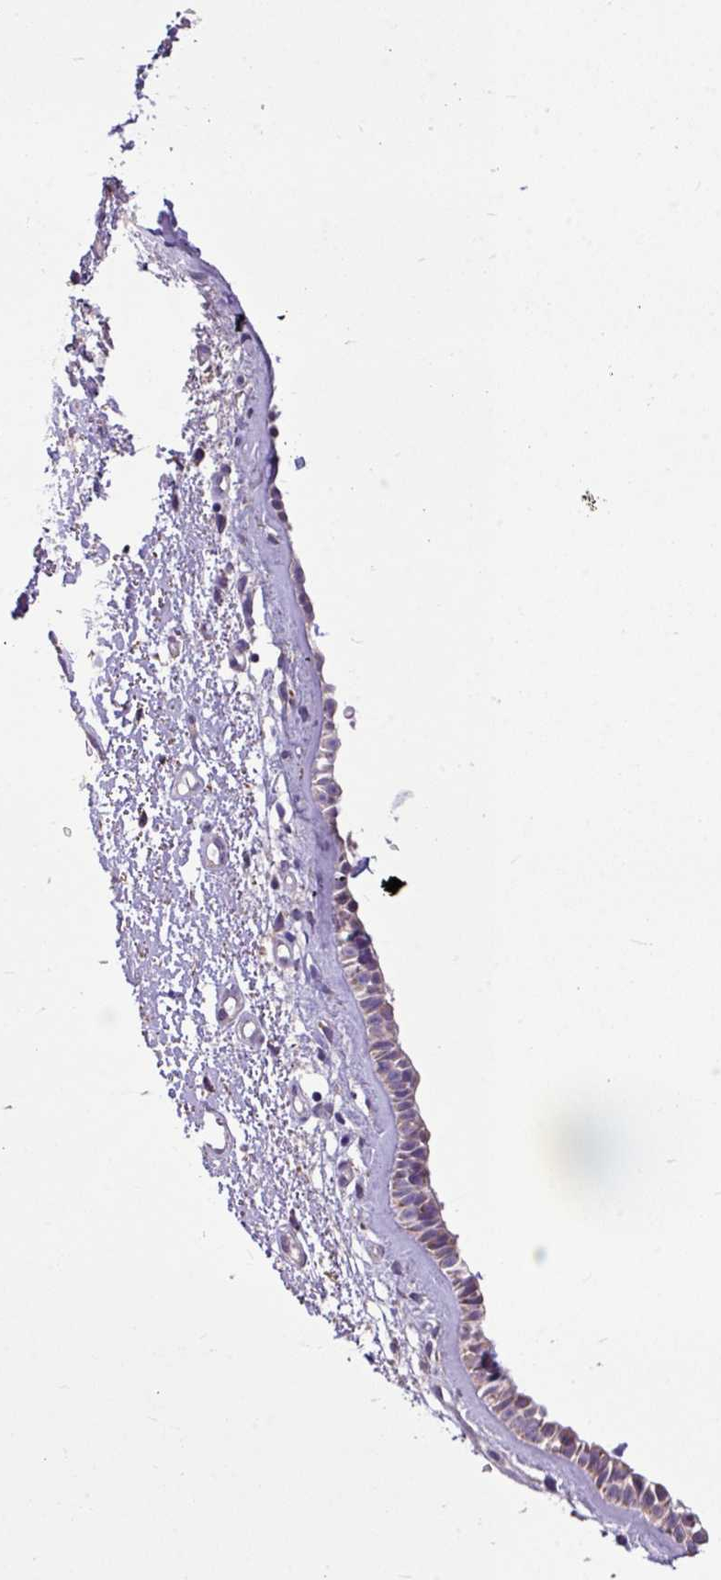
{"staining": {"intensity": "moderate", "quantity": "25%-75%", "location": "cytoplasmic/membranous"}, "tissue": "nasopharynx", "cell_type": "Respiratory epithelial cells", "image_type": "normal", "snomed": [{"axis": "morphology", "description": "Normal tissue, NOS"}, {"axis": "topography", "description": "Cartilage tissue"}, {"axis": "topography", "description": "Nasopharynx"}], "caption": "A brown stain shows moderate cytoplasmic/membranous positivity of a protein in respiratory epithelial cells of benign nasopharynx. Nuclei are stained in blue.", "gene": "ALDH2", "patient": {"sex": "male", "age": 56}}